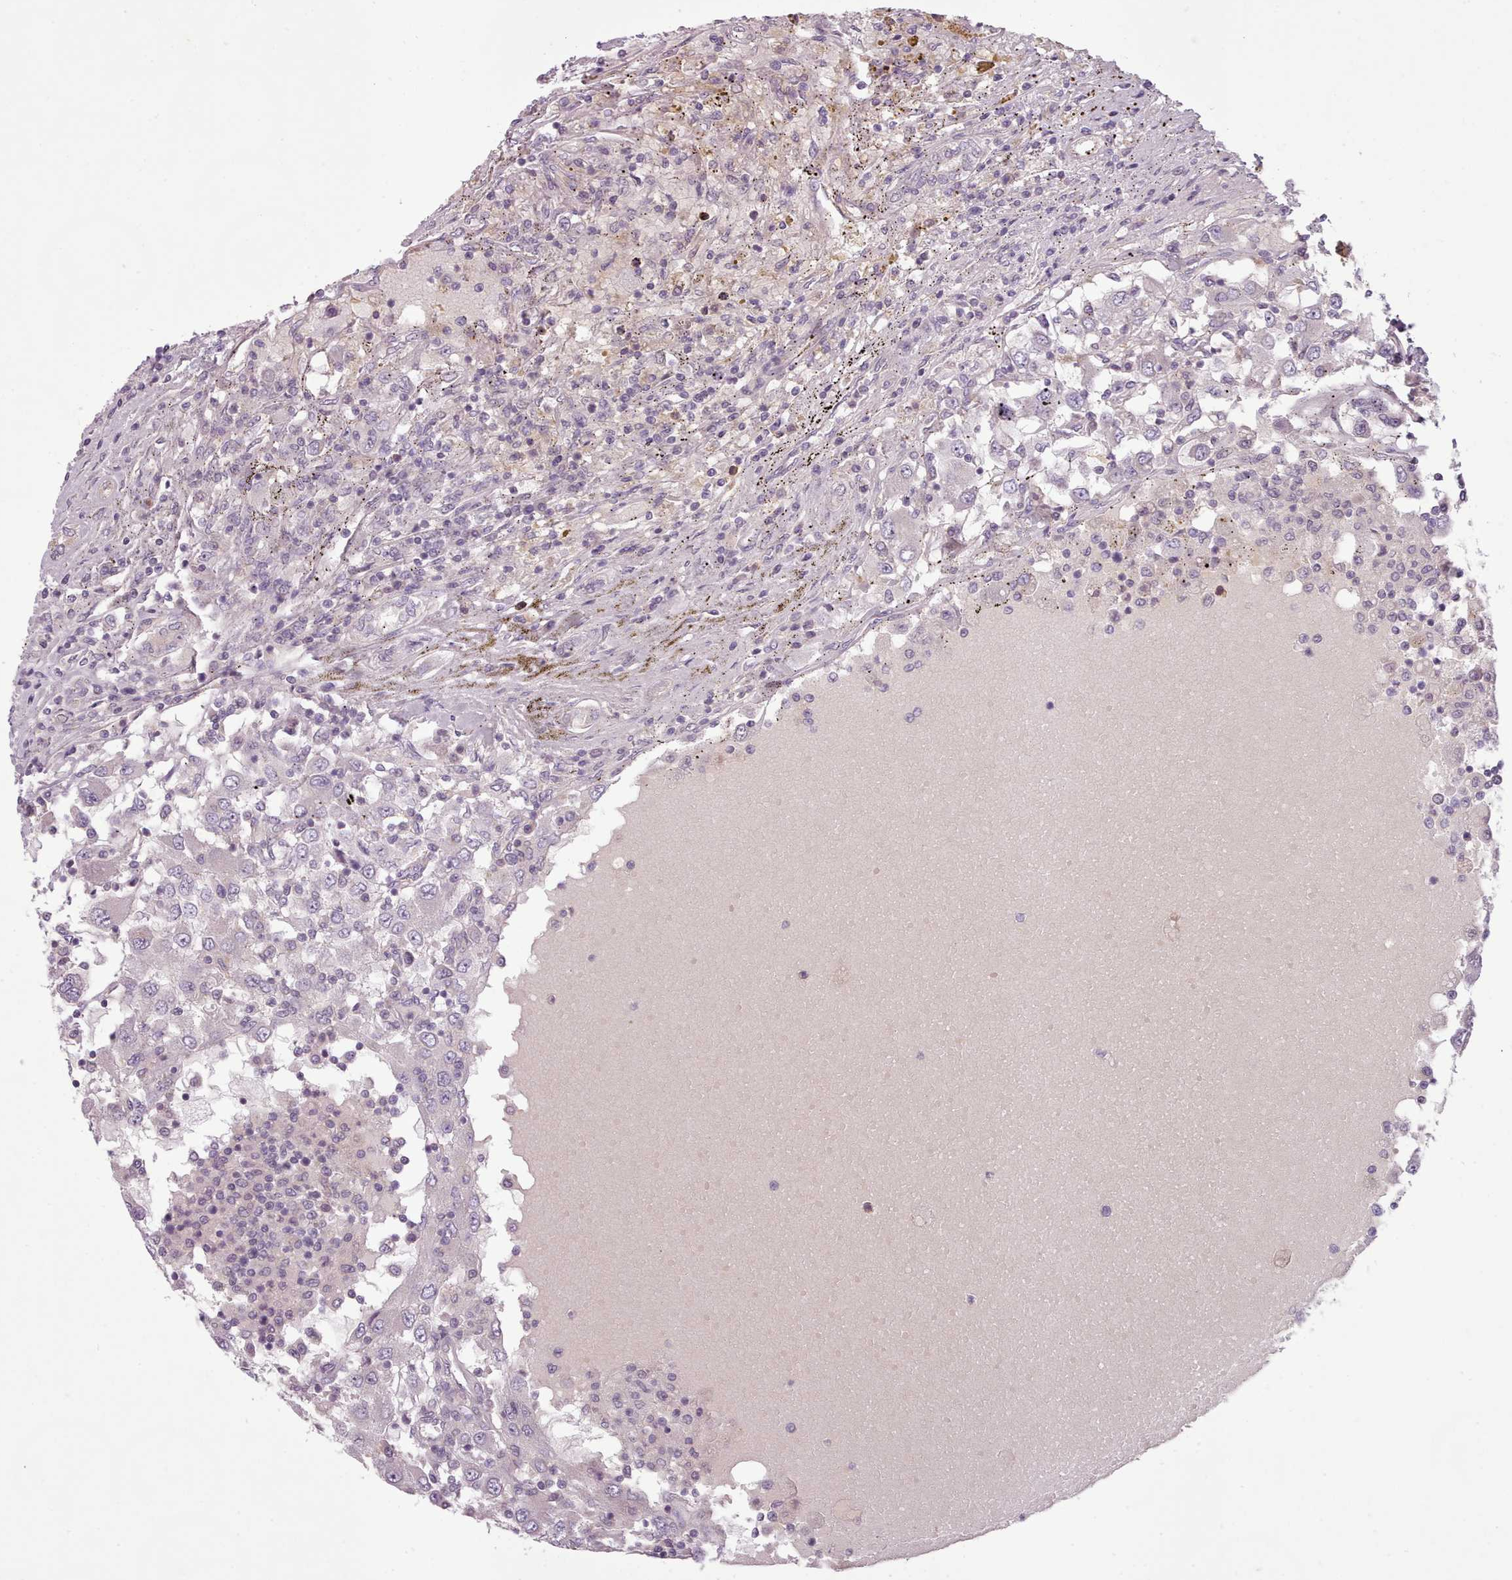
{"staining": {"intensity": "negative", "quantity": "none", "location": "none"}, "tissue": "renal cancer", "cell_type": "Tumor cells", "image_type": "cancer", "snomed": [{"axis": "morphology", "description": "Adenocarcinoma, NOS"}, {"axis": "topography", "description": "Kidney"}], "caption": "The immunohistochemistry (IHC) image has no significant positivity in tumor cells of renal cancer tissue.", "gene": "LAPTM5", "patient": {"sex": "female", "age": 67}}